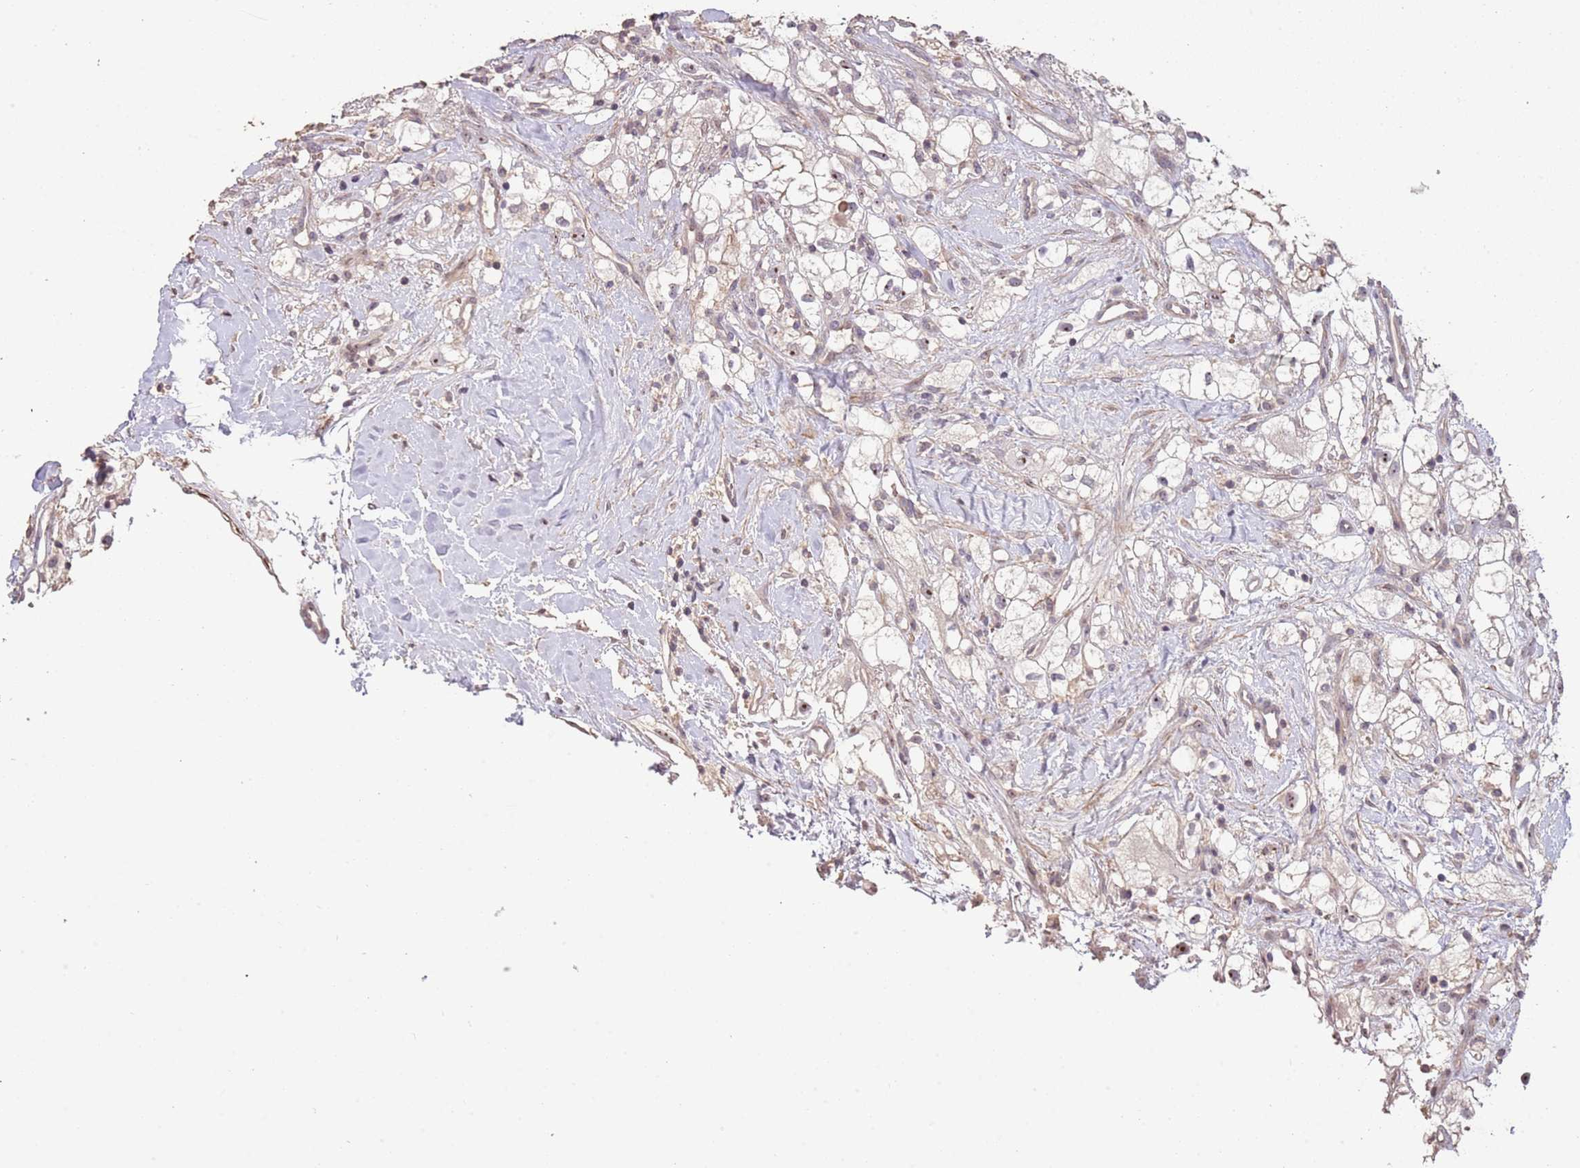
{"staining": {"intensity": "negative", "quantity": "none", "location": "none"}, "tissue": "renal cancer", "cell_type": "Tumor cells", "image_type": "cancer", "snomed": [{"axis": "morphology", "description": "Adenocarcinoma, NOS"}, {"axis": "topography", "description": "Kidney"}], "caption": "Immunohistochemistry photomicrograph of neoplastic tissue: human renal adenocarcinoma stained with DAB (3,3'-diaminobenzidine) displays no significant protein positivity in tumor cells. (DAB (3,3'-diaminobenzidine) immunohistochemistry (IHC) with hematoxylin counter stain).", "gene": "ADTRP", "patient": {"sex": "male", "age": 59}}